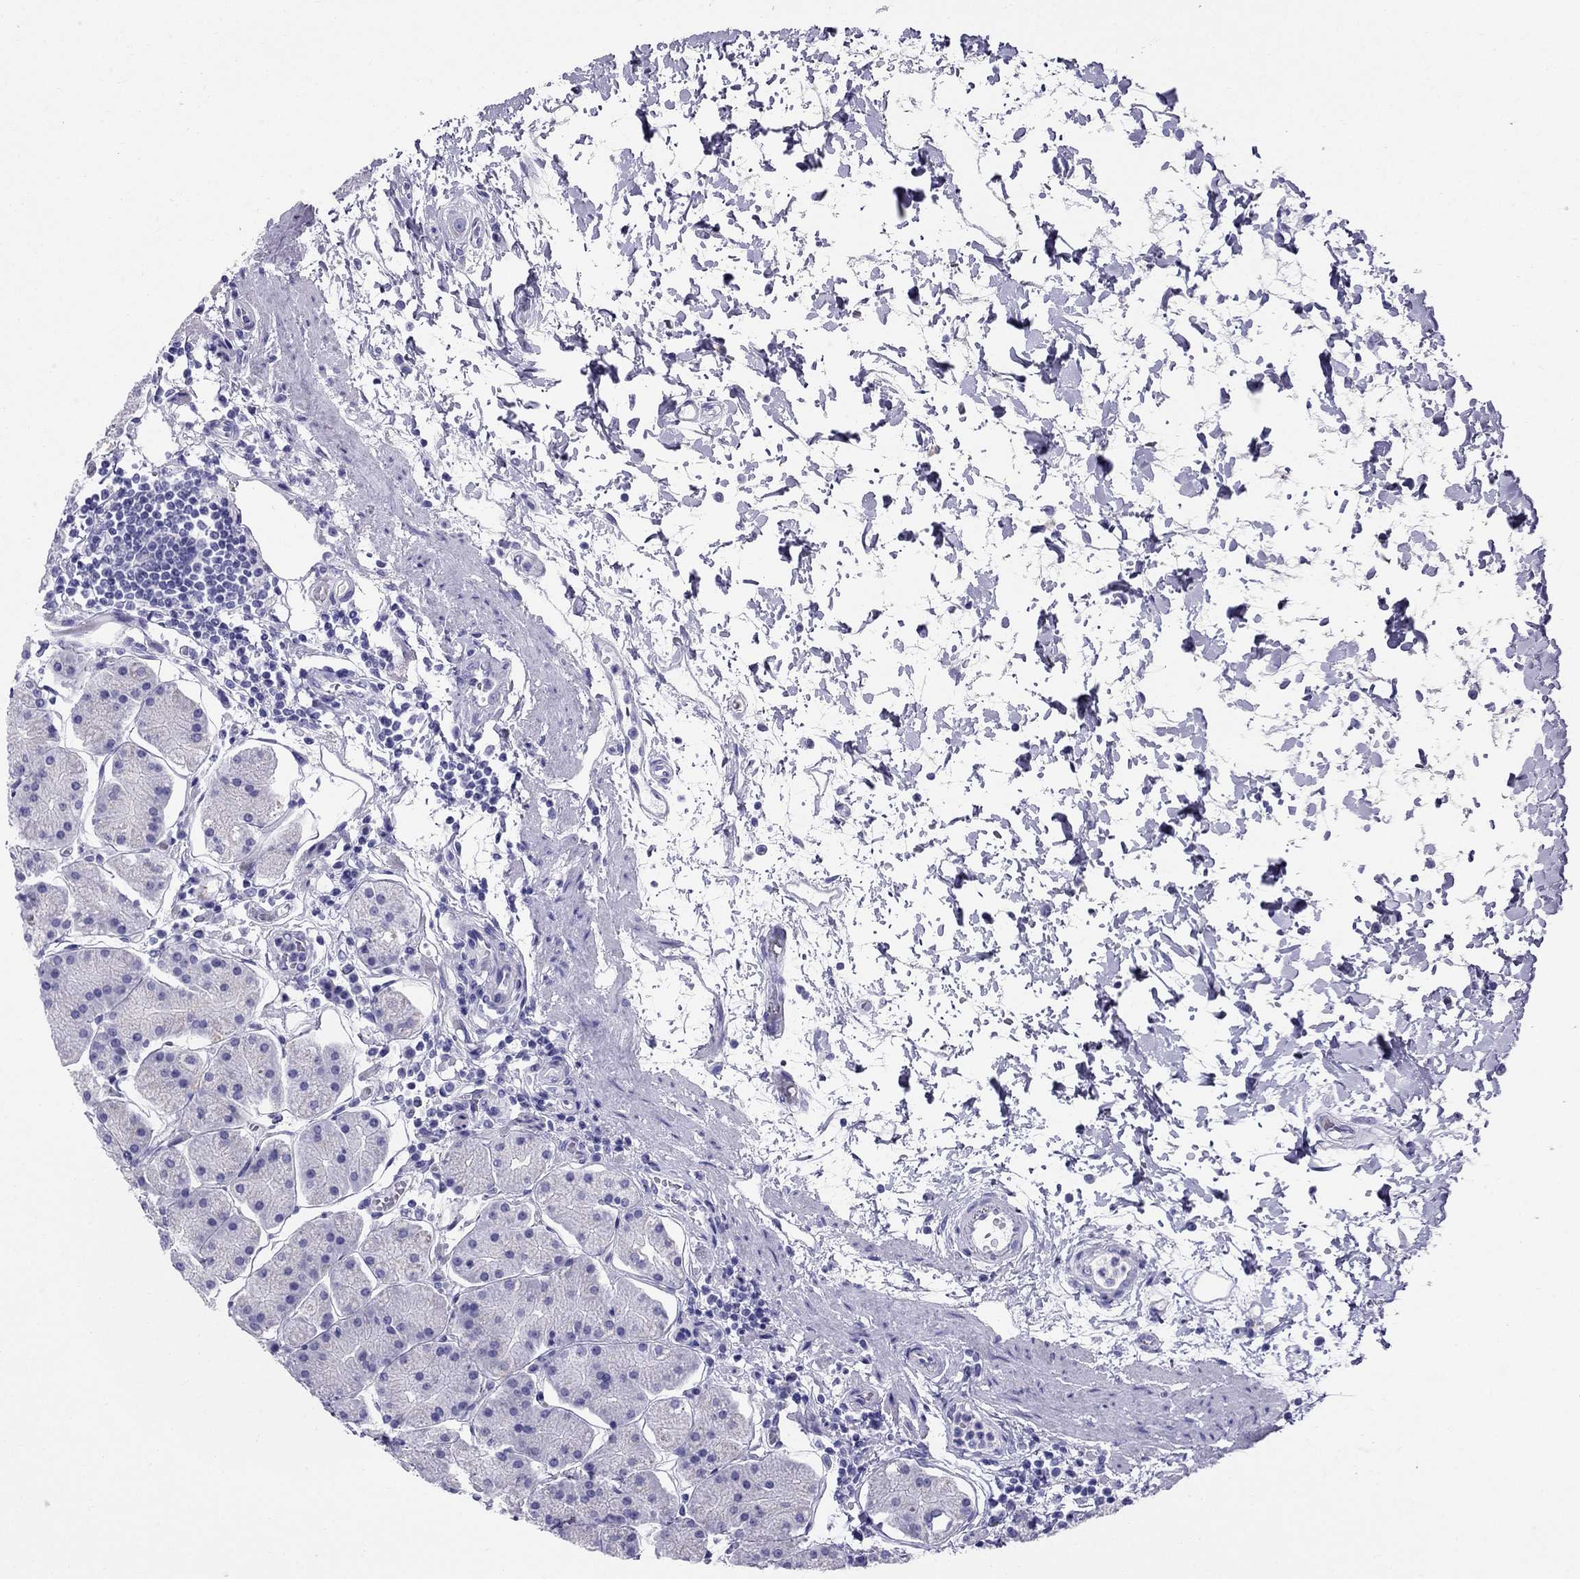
{"staining": {"intensity": "negative", "quantity": "none", "location": "none"}, "tissue": "stomach", "cell_type": "Glandular cells", "image_type": "normal", "snomed": [{"axis": "morphology", "description": "Normal tissue, NOS"}, {"axis": "topography", "description": "Stomach"}], "caption": "This is an immunohistochemistry (IHC) photomicrograph of benign human stomach. There is no positivity in glandular cells.", "gene": "AVPR1B", "patient": {"sex": "male", "age": 54}}